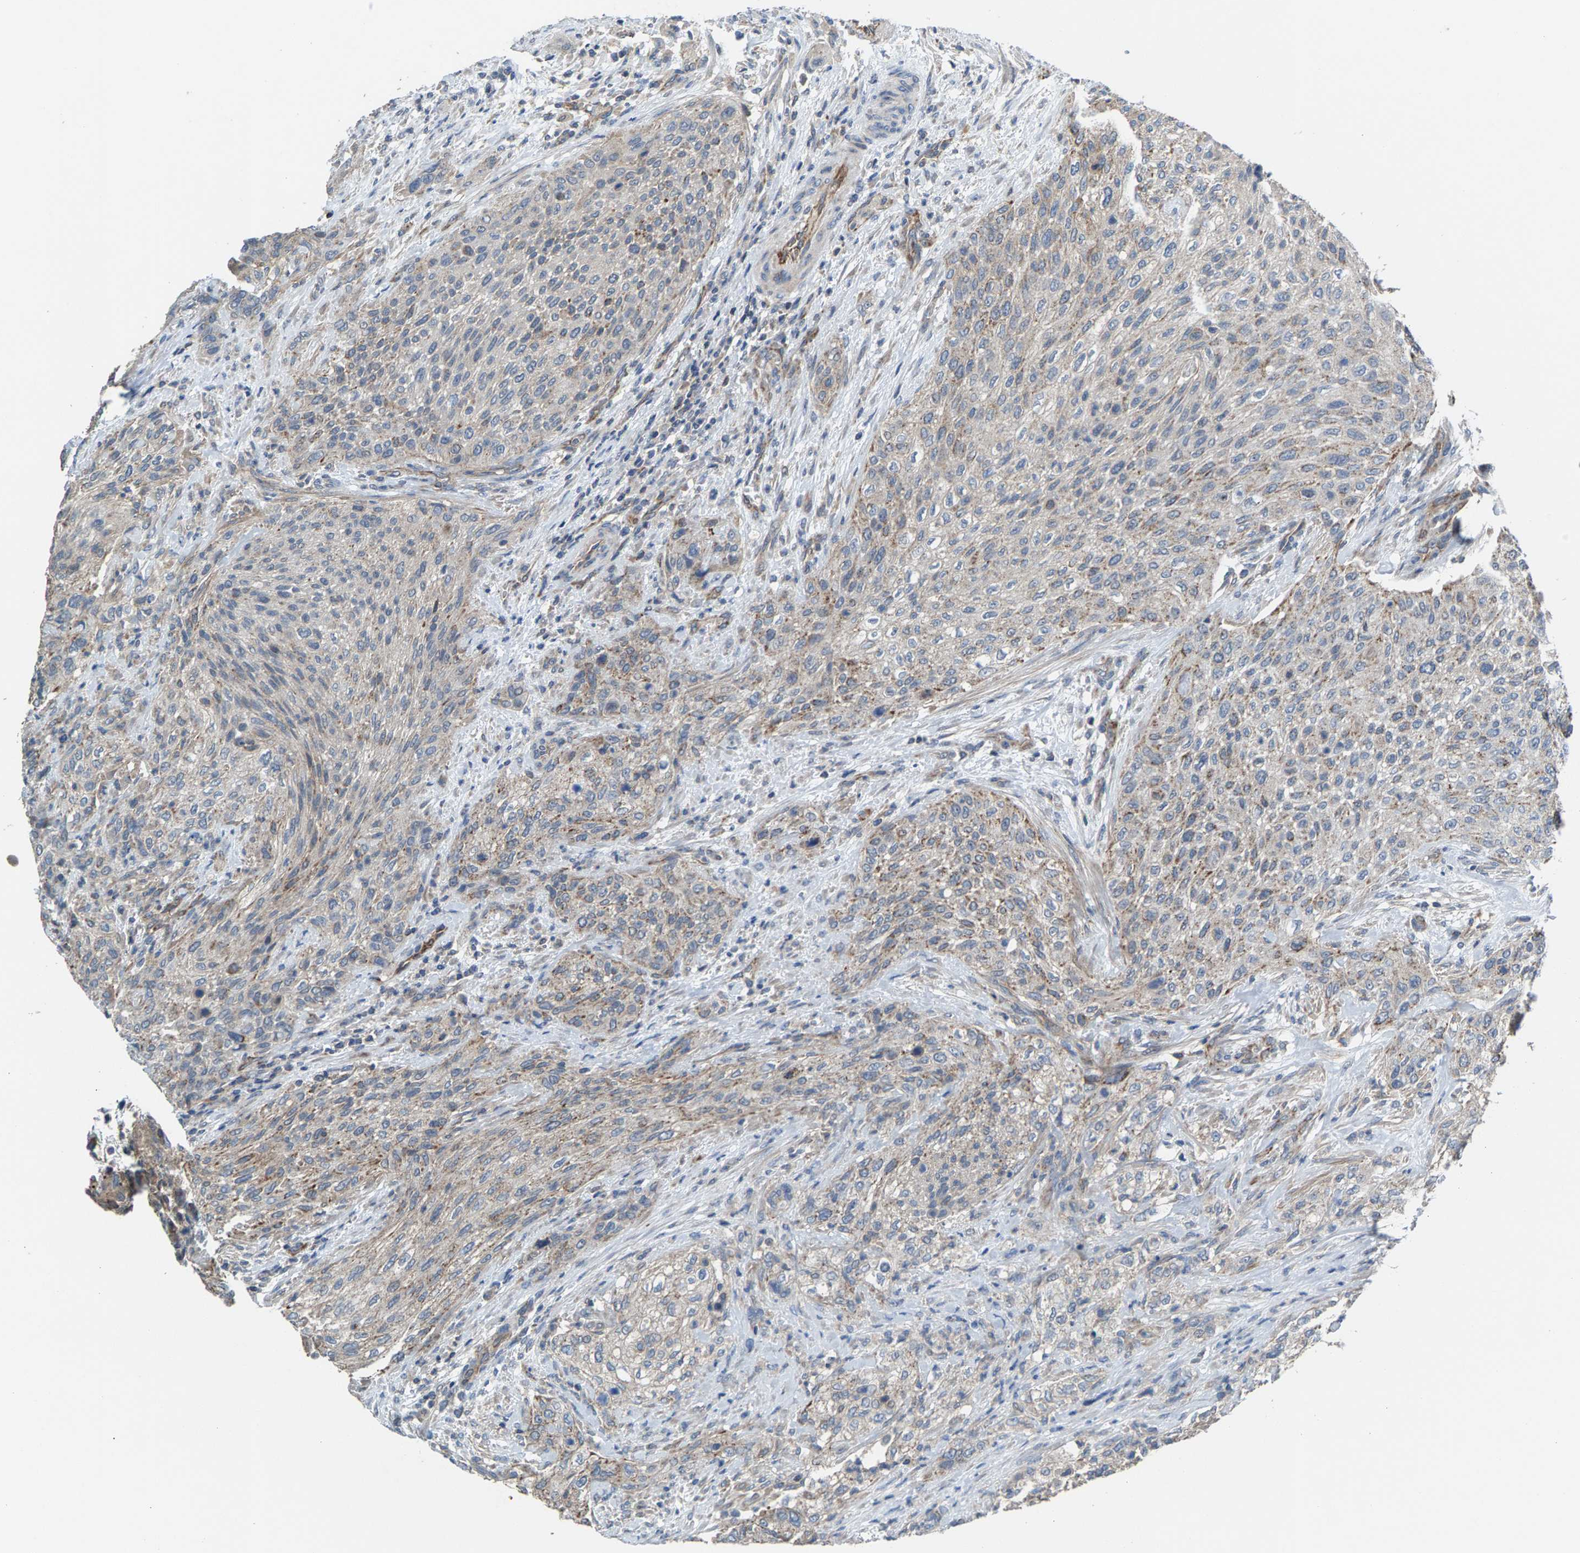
{"staining": {"intensity": "weak", "quantity": "25%-75%", "location": "cytoplasmic/membranous"}, "tissue": "urothelial cancer", "cell_type": "Tumor cells", "image_type": "cancer", "snomed": [{"axis": "morphology", "description": "Urothelial carcinoma, Low grade"}, {"axis": "morphology", "description": "Urothelial carcinoma, High grade"}, {"axis": "topography", "description": "Urinary bladder"}], "caption": "High-grade urothelial carcinoma was stained to show a protein in brown. There is low levels of weak cytoplasmic/membranous expression in approximately 25%-75% of tumor cells.", "gene": "MRM1", "patient": {"sex": "male", "age": 35}}